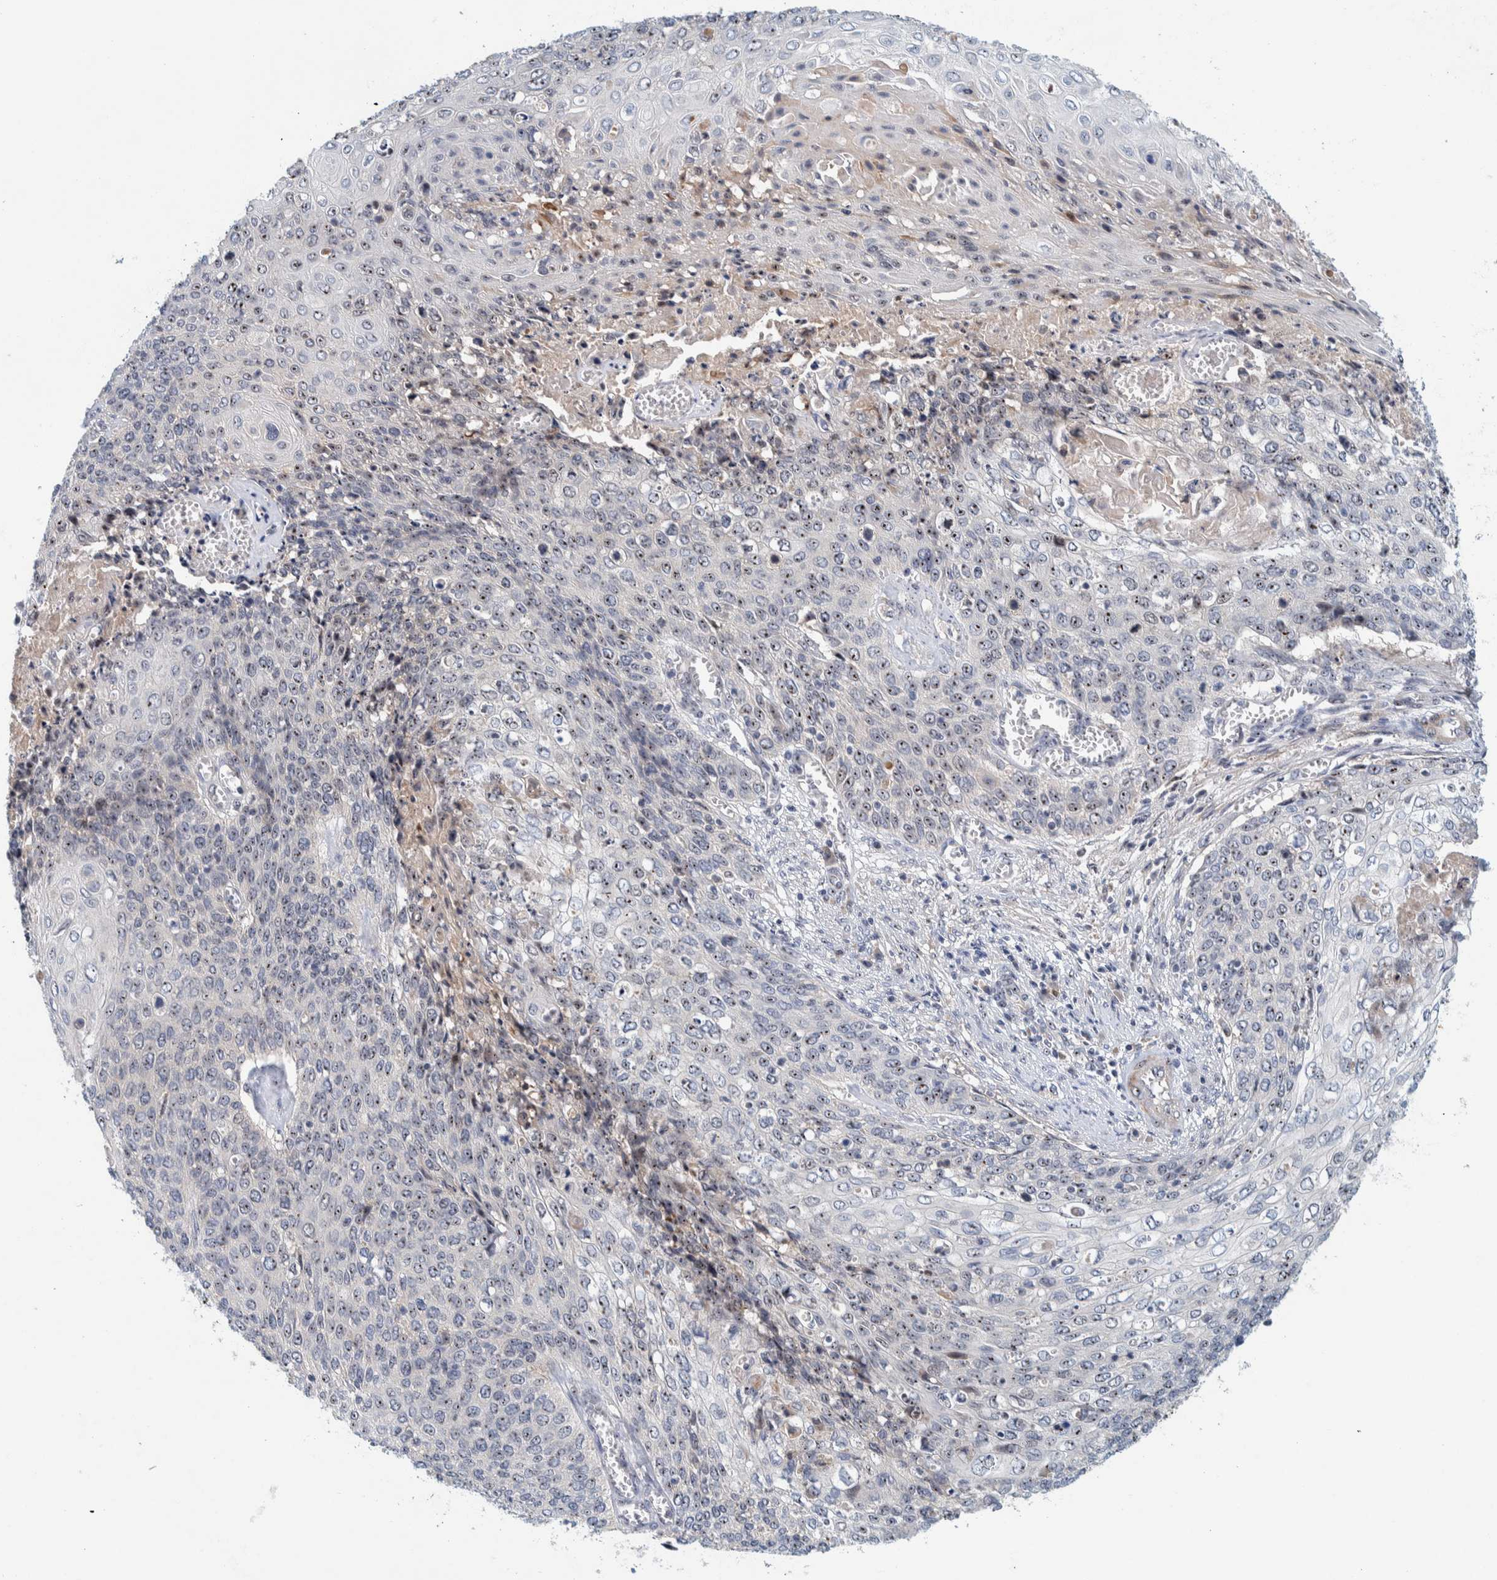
{"staining": {"intensity": "moderate", "quantity": ">75%", "location": "nuclear"}, "tissue": "cervical cancer", "cell_type": "Tumor cells", "image_type": "cancer", "snomed": [{"axis": "morphology", "description": "Squamous cell carcinoma, NOS"}, {"axis": "topography", "description": "Cervix"}], "caption": "An immunohistochemistry (IHC) image of neoplastic tissue is shown. Protein staining in brown labels moderate nuclear positivity in squamous cell carcinoma (cervical) within tumor cells. The staining is performed using DAB (3,3'-diaminobenzidine) brown chromogen to label protein expression. The nuclei are counter-stained blue using hematoxylin.", "gene": "NOL11", "patient": {"sex": "female", "age": 39}}